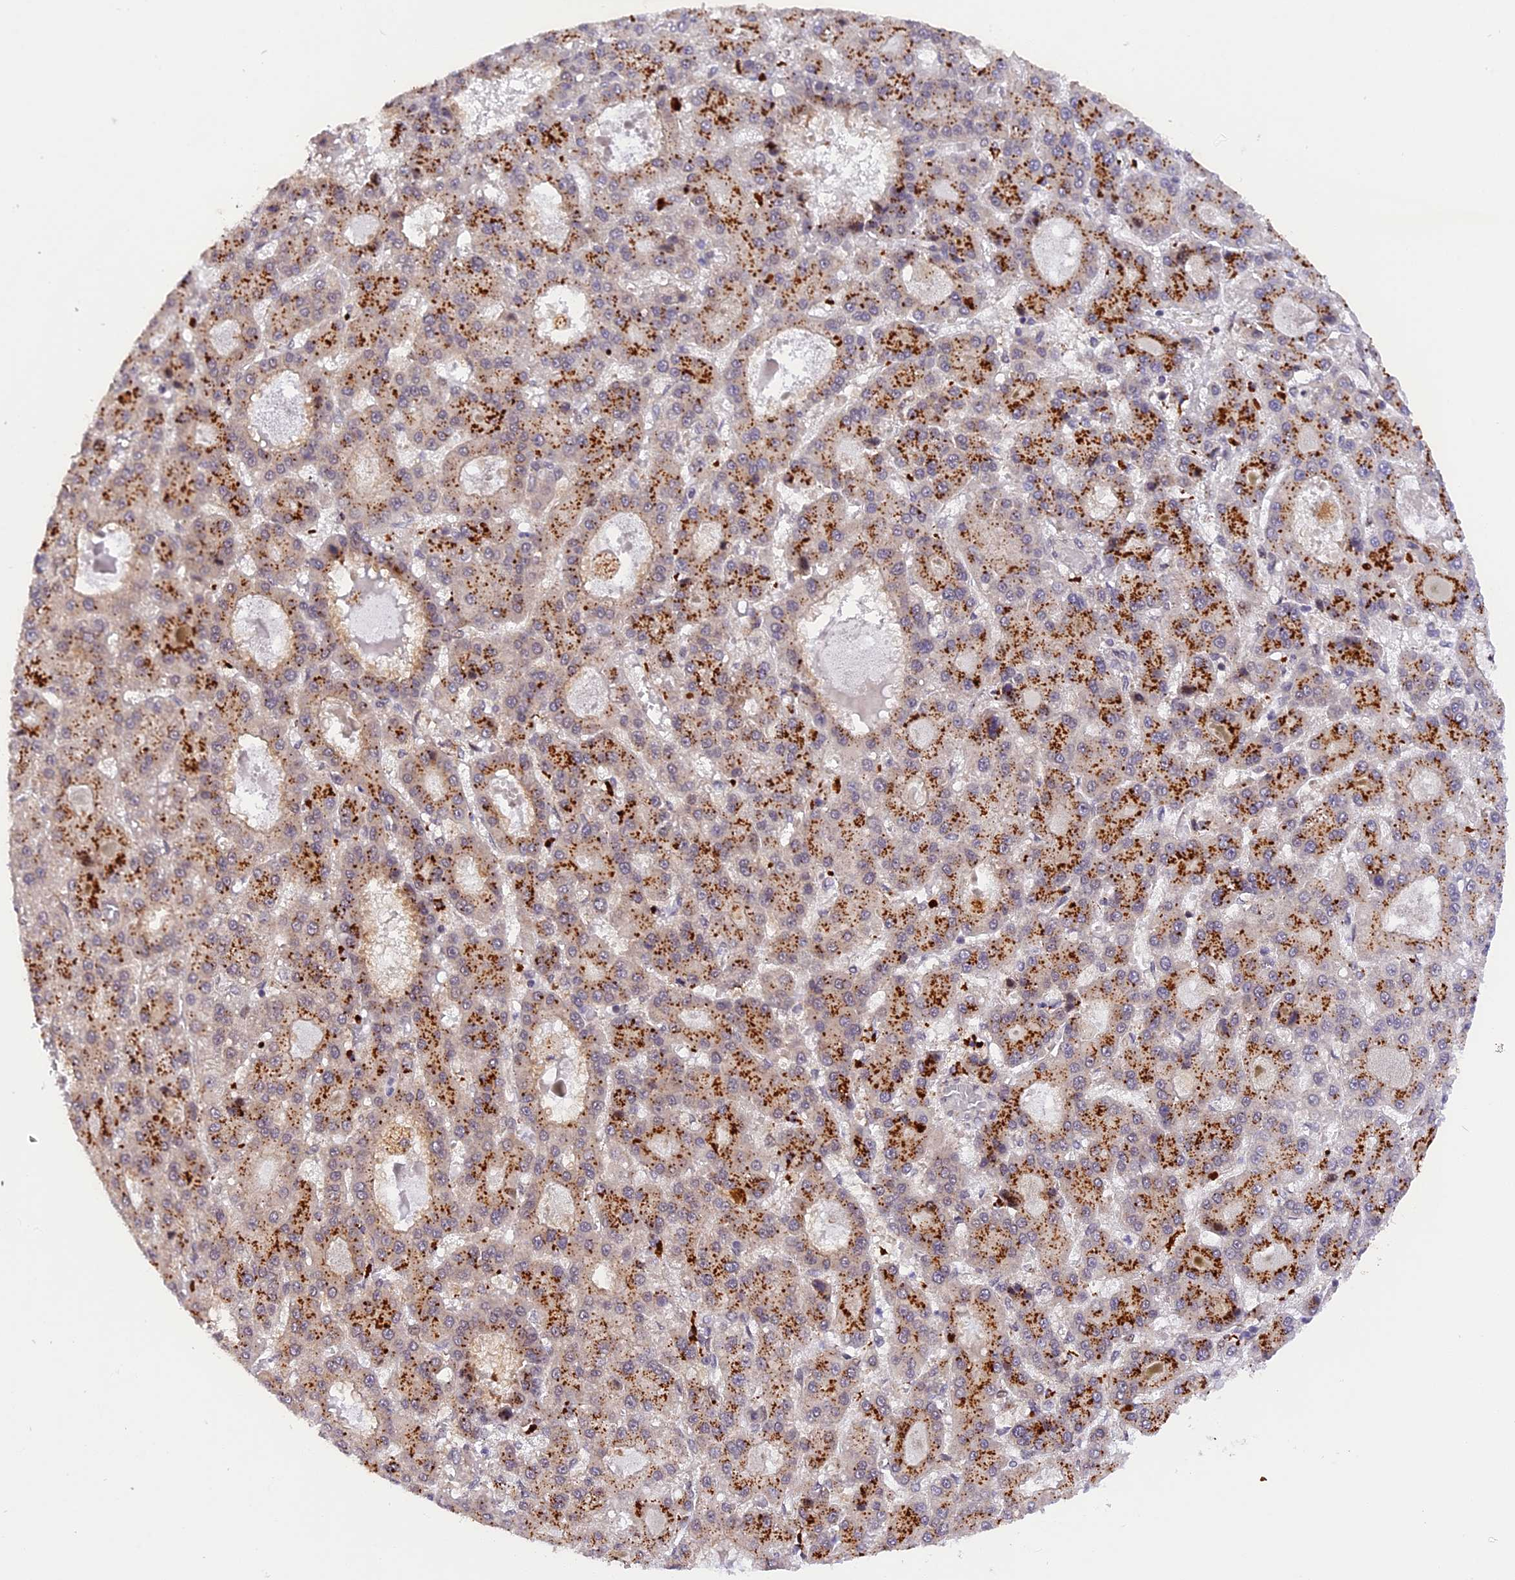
{"staining": {"intensity": "strong", "quantity": "25%-75%", "location": "cytoplasmic/membranous"}, "tissue": "liver cancer", "cell_type": "Tumor cells", "image_type": "cancer", "snomed": [{"axis": "morphology", "description": "Carcinoma, Hepatocellular, NOS"}, {"axis": "topography", "description": "Liver"}], "caption": "A photomicrograph showing strong cytoplasmic/membranous staining in about 25%-75% of tumor cells in liver hepatocellular carcinoma, as visualized by brown immunohistochemical staining.", "gene": "SAMD4A", "patient": {"sex": "male", "age": 70}}